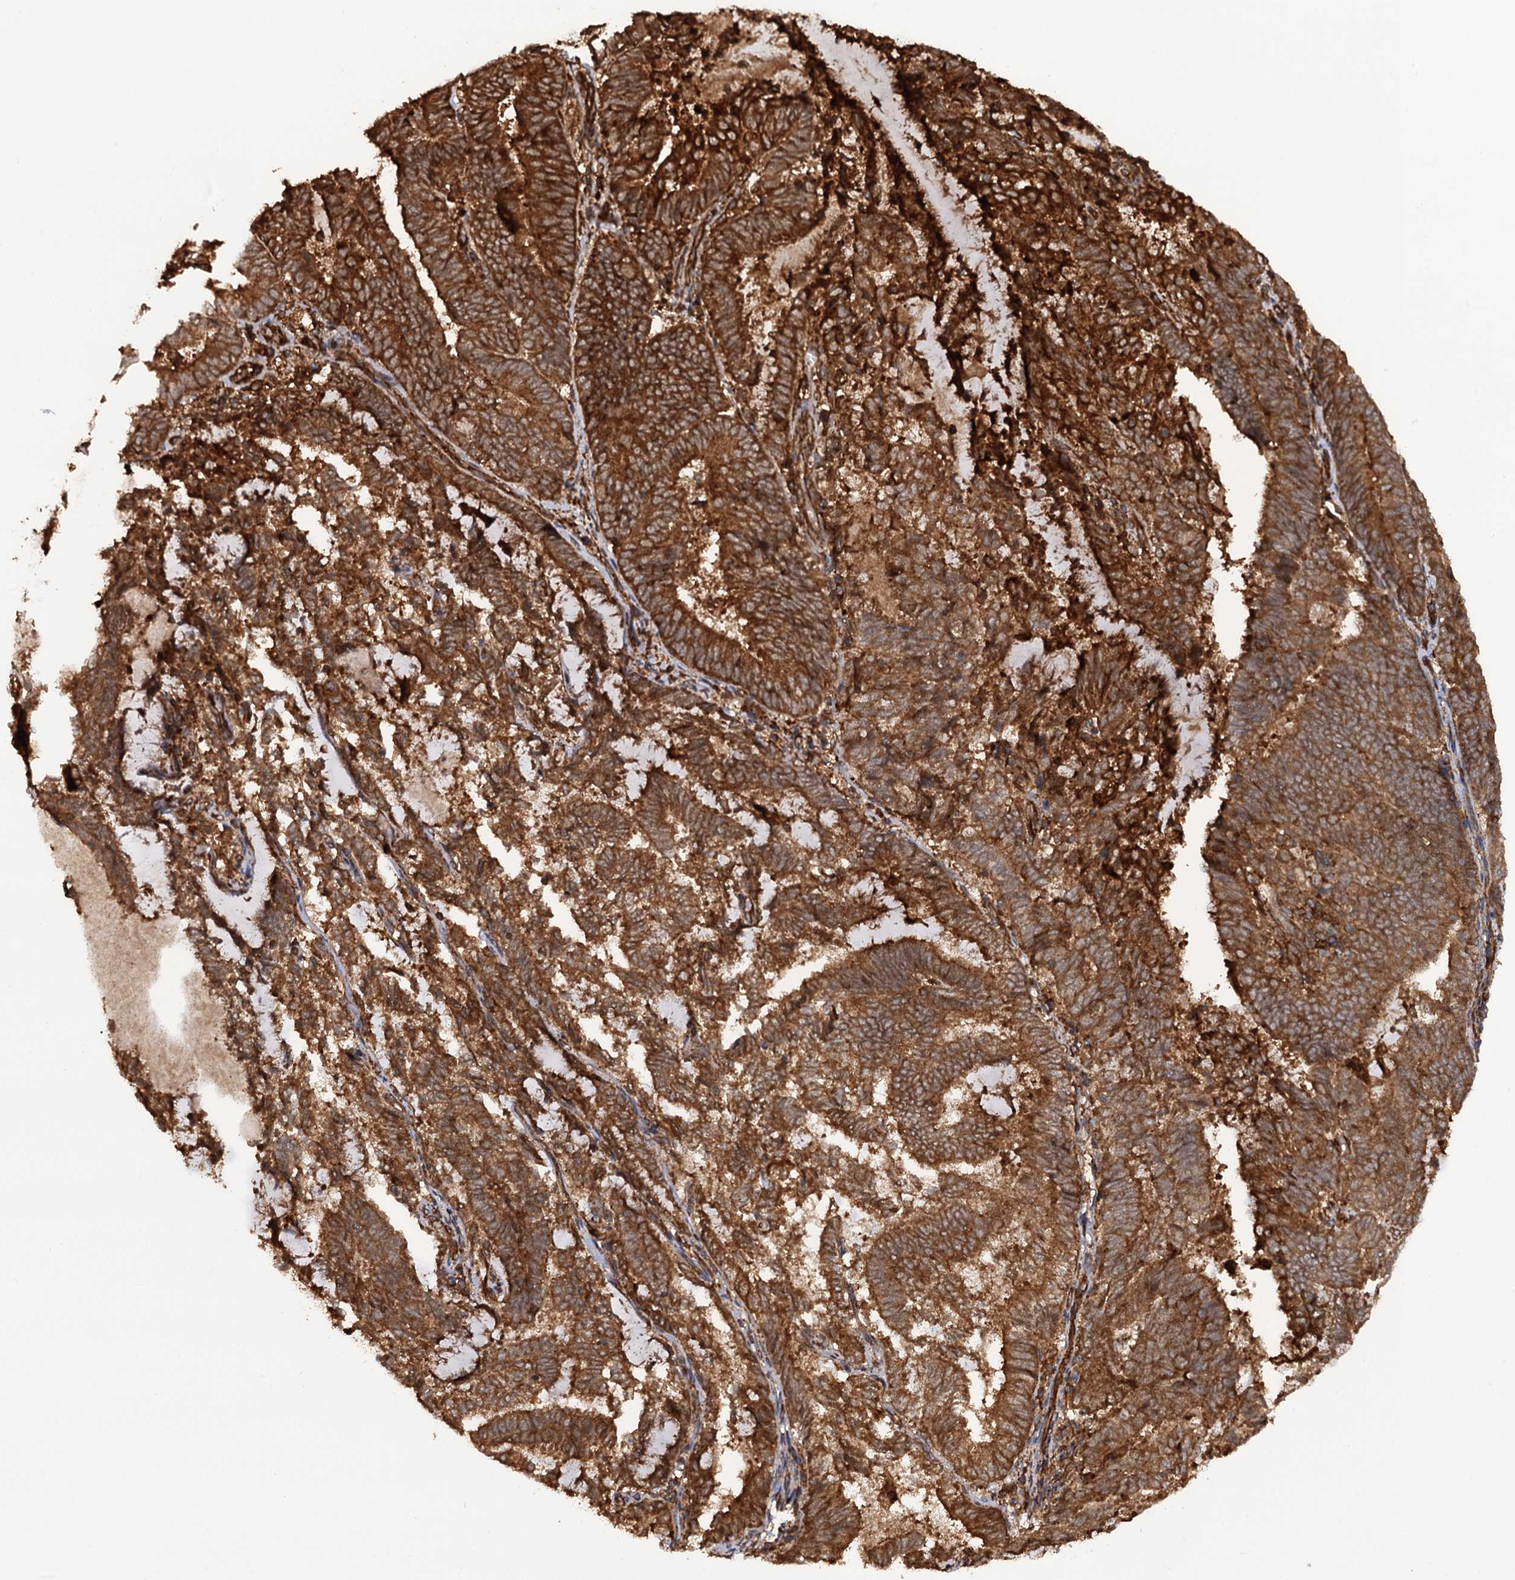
{"staining": {"intensity": "strong", "quantity": ">75%", "location": "cytoplasmic/membranous"}, "tissue": "endometrial cancer", "cell_type": "Tumor cells", "image_type": "cancer", "snomed": [{"axis": "morphology", "description": "Adenocarcinoma, NOS"}, {"axis": "topography", "description": "Endometrium"}], "caption": "The image exhibits a brown stain indicating the presence of a protein in the cytoplasmic/membranous of tumor cells in endometrial cancer.", "gene": "ATP8B4", "patient": {"sex": "female", "age": 80}}